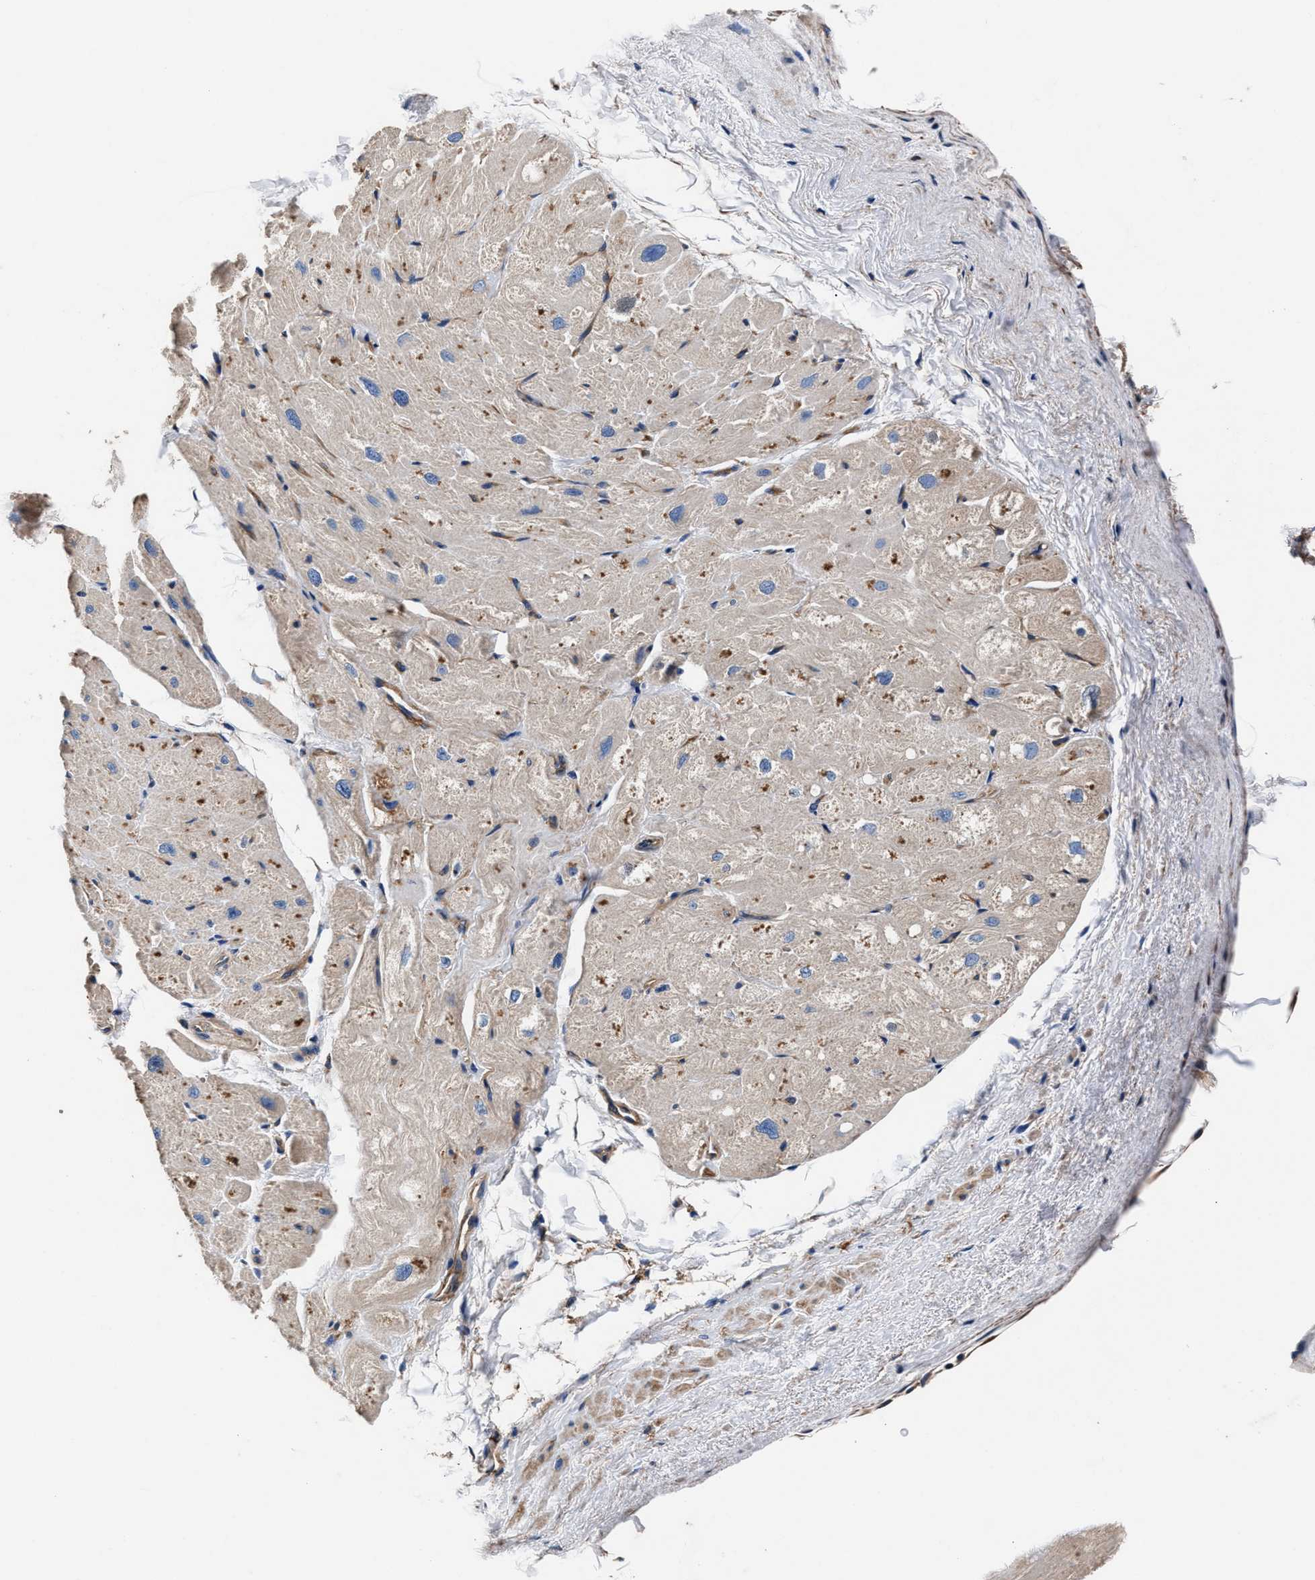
{"staining": {"intensity": "moderate", "quantity": "25%-75%", "location": "cytoplasmic/membranous"}, "tissue": "heart muscle", "cell_type": "Cardiomyocytes", "image_type": "normal", "snomed": [{"axis": "morphology", "description": "Normal tissue, NOS"}, {"axis": "topography", "description": "Heart"}], "caption": "High-magnification brightfield microscopy of unremarkable heart muscle stained with DAB (brown) and counterstained with hematoxylin (blue). cardiomyocytes exhibit moderate cytoplasmic/membranous expression is identified in about25%-75% of cells.", "gene": "SH3GL1", "patient": {"sex": "male", "age": 49}}